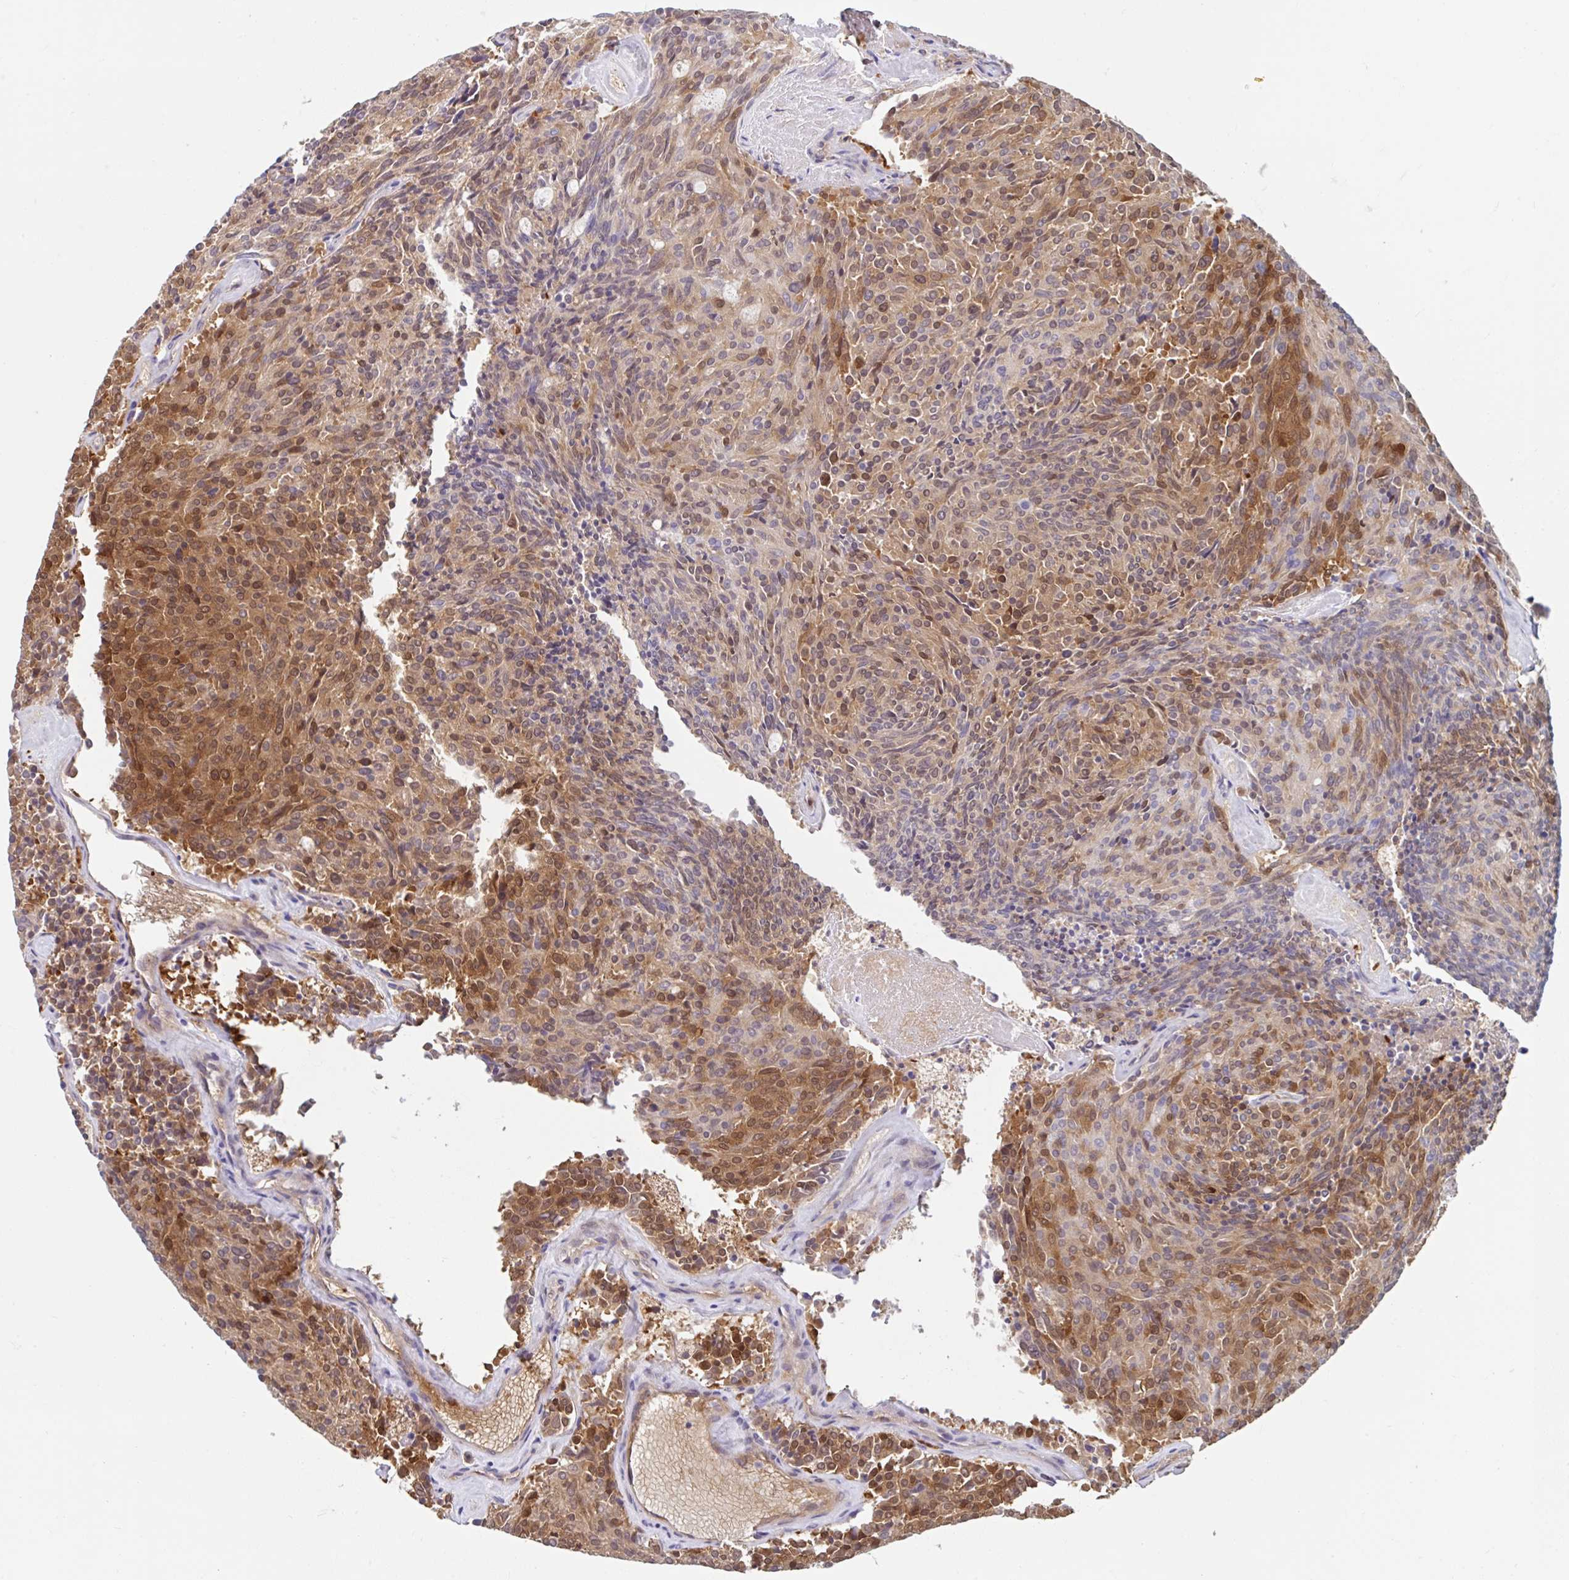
{"staining": {"intensity": "moderate", "quantity": ">75%", "location": "cytoplasmic/membranous,nuclear"}, "tissue": "carcinoid", "cell_type": "Tumor cells", "image_type": "cancer", "snomed": [{"axis": "morphology", "description": "Carcinoid, malignant, NOS"}, {"axis": "topography", "description": "Pancreas"}], "caption": "Protein expression analysis of carcinoid exhibits moderate cytoplasmic/membranous and nuclear expression in about >75% of tumor cells.", "gene": "BLVRA", "patient": {"sex": "female", "age": 54}}